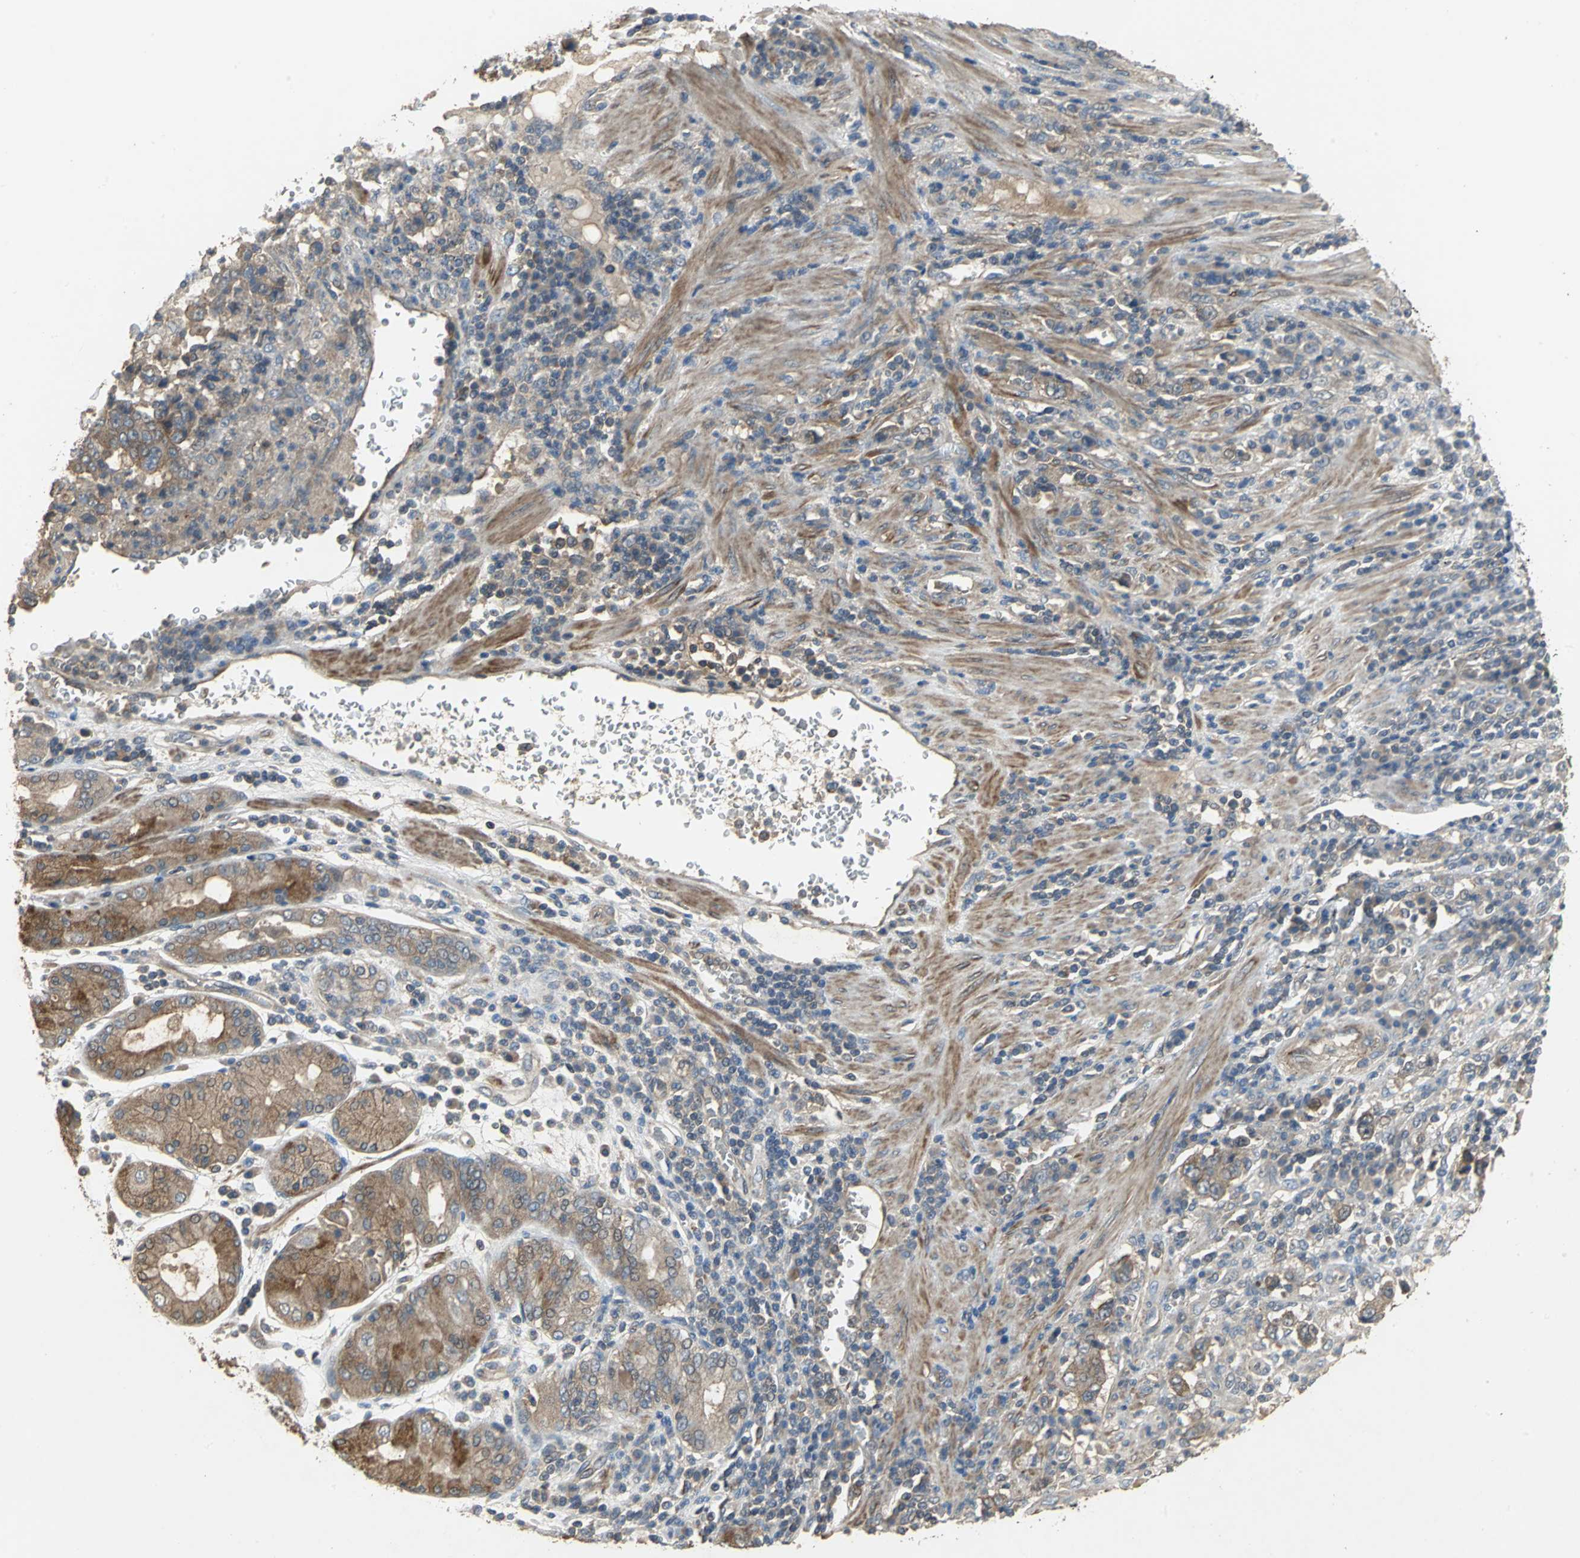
{"staining": {"intensity": "moderate", "quantity": ">75%", "location": "cytoplasmic/membranous"}, "tissue": "stomach cancer", "cell_type": "Tumor cells", "image_type": "cancer", "snomed": [{"axis": "morphology", "description": "Normal tissue, NOS"}, {"axis": "morphology", "description": "Adenocarcinoma, NOS"}, {"axis": "topography", "description": "Stomach, upper"}, {"axis": "topography", "description": "Stomach"}], "caption": "A brown stain highlights moderate cytoplasmic/membranous staining of a protein in stomach adenocarcinoma tumor cells.", "gene": "MET", "patient": {"sex": "male", "age": 59}}